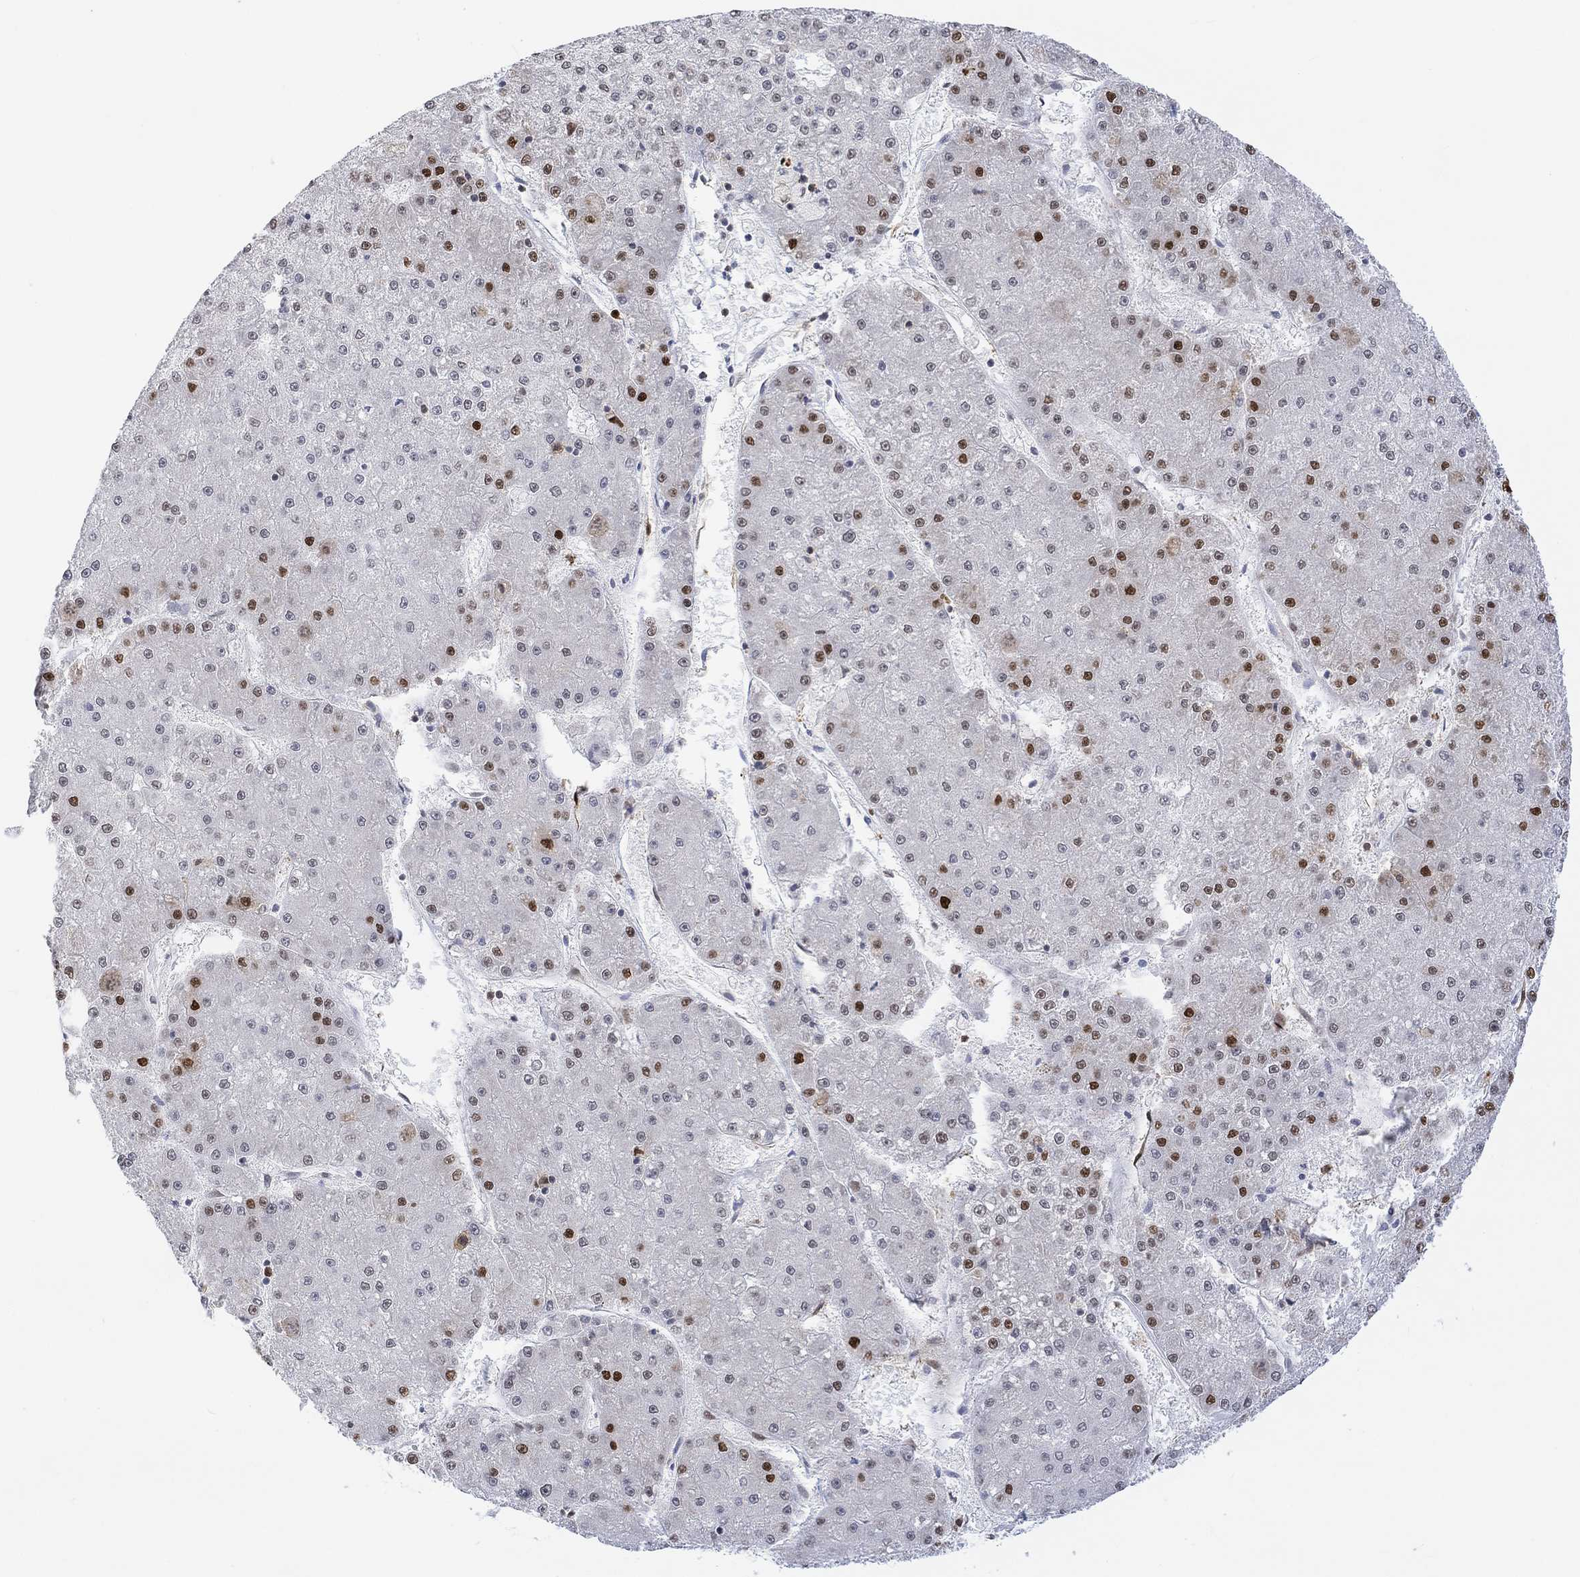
{"staining": {"intensity": "strong", "quantity": "<25%", "location": "nuclear"}, "tissue": "liver cancer", "cell_type": "Tumor cells", "image_type": "cancer", "snomed": [{"axis": "morphology", "description": "Carcinoma, Hepatocellular, NOS"}, {"axis": "topography", "description": "Liver"}], "caption": "Tumor cells demonstrate medium levels of strong nuclear positivity in about <25% of cells in human liver cancer. The protein is stained brown, and the nuclei are stained in blue (DAB IHC with brightfield microscopy, high magnification).", "gene": "RAD54L2", "patient": {"sex": "male", "age": 73}}